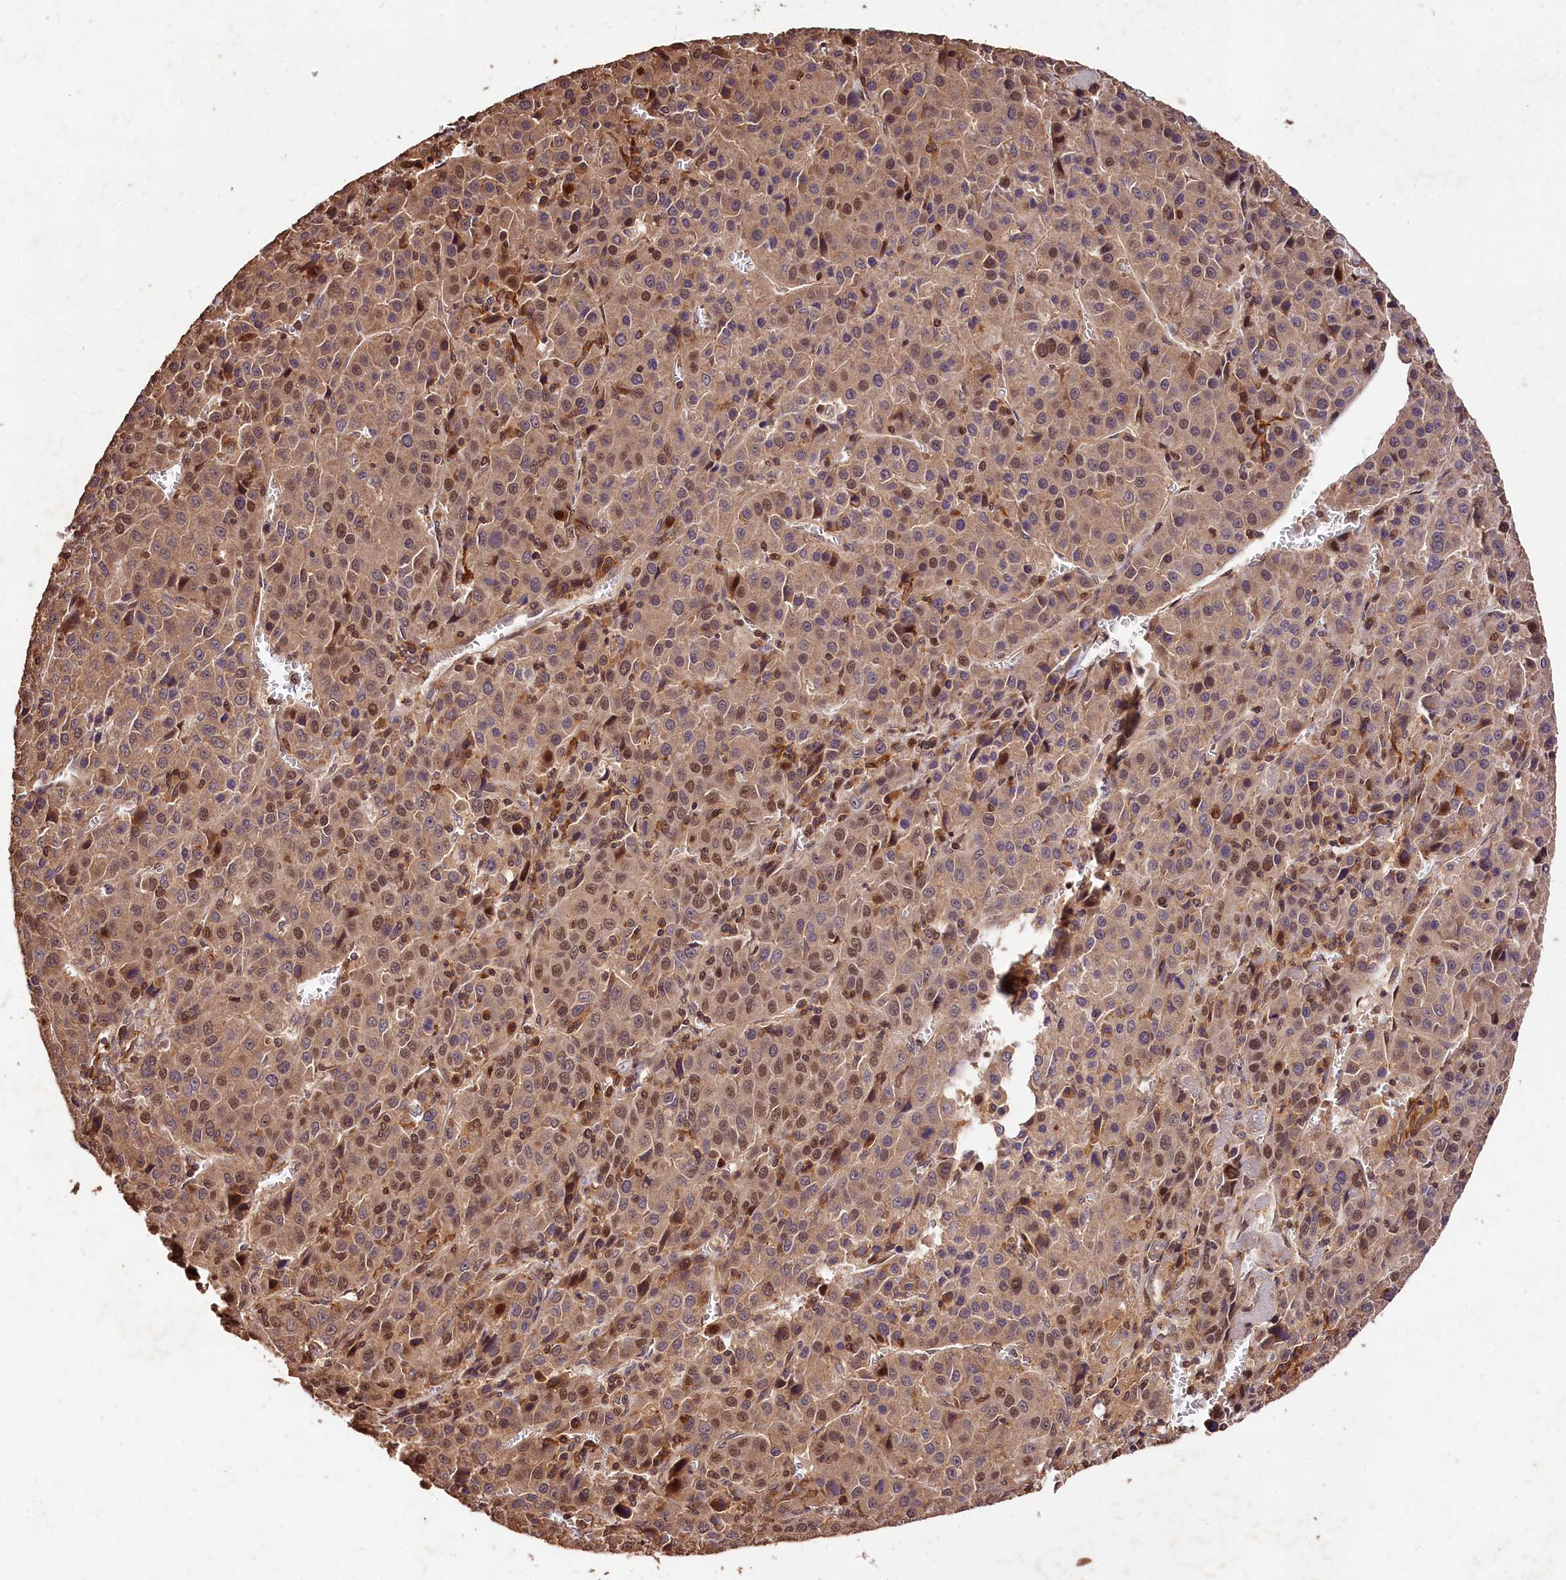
{"staining": {"intensity": "moderate", "quantity": ">75%", "location": "cytoplasmic/membranous,nuclear"}, "tissue": "liver cancer", "cell_type": "Tumor cells", "image_type": "cancer", "snomed": [{"axis": "morphology", "description": "Carcinoma, Hepatocellular, NOS"}, {"axis": "topography", "description": "Liver"}], "caption": "This is an image of immunohistochemistry (IHC) staining of liver cancer, which shows moderate staining in the cytoplasmic/membranous and nuclear of tumor cells.", "gene": "KPTN", "patient": {"sex": "female", "age": 53}}